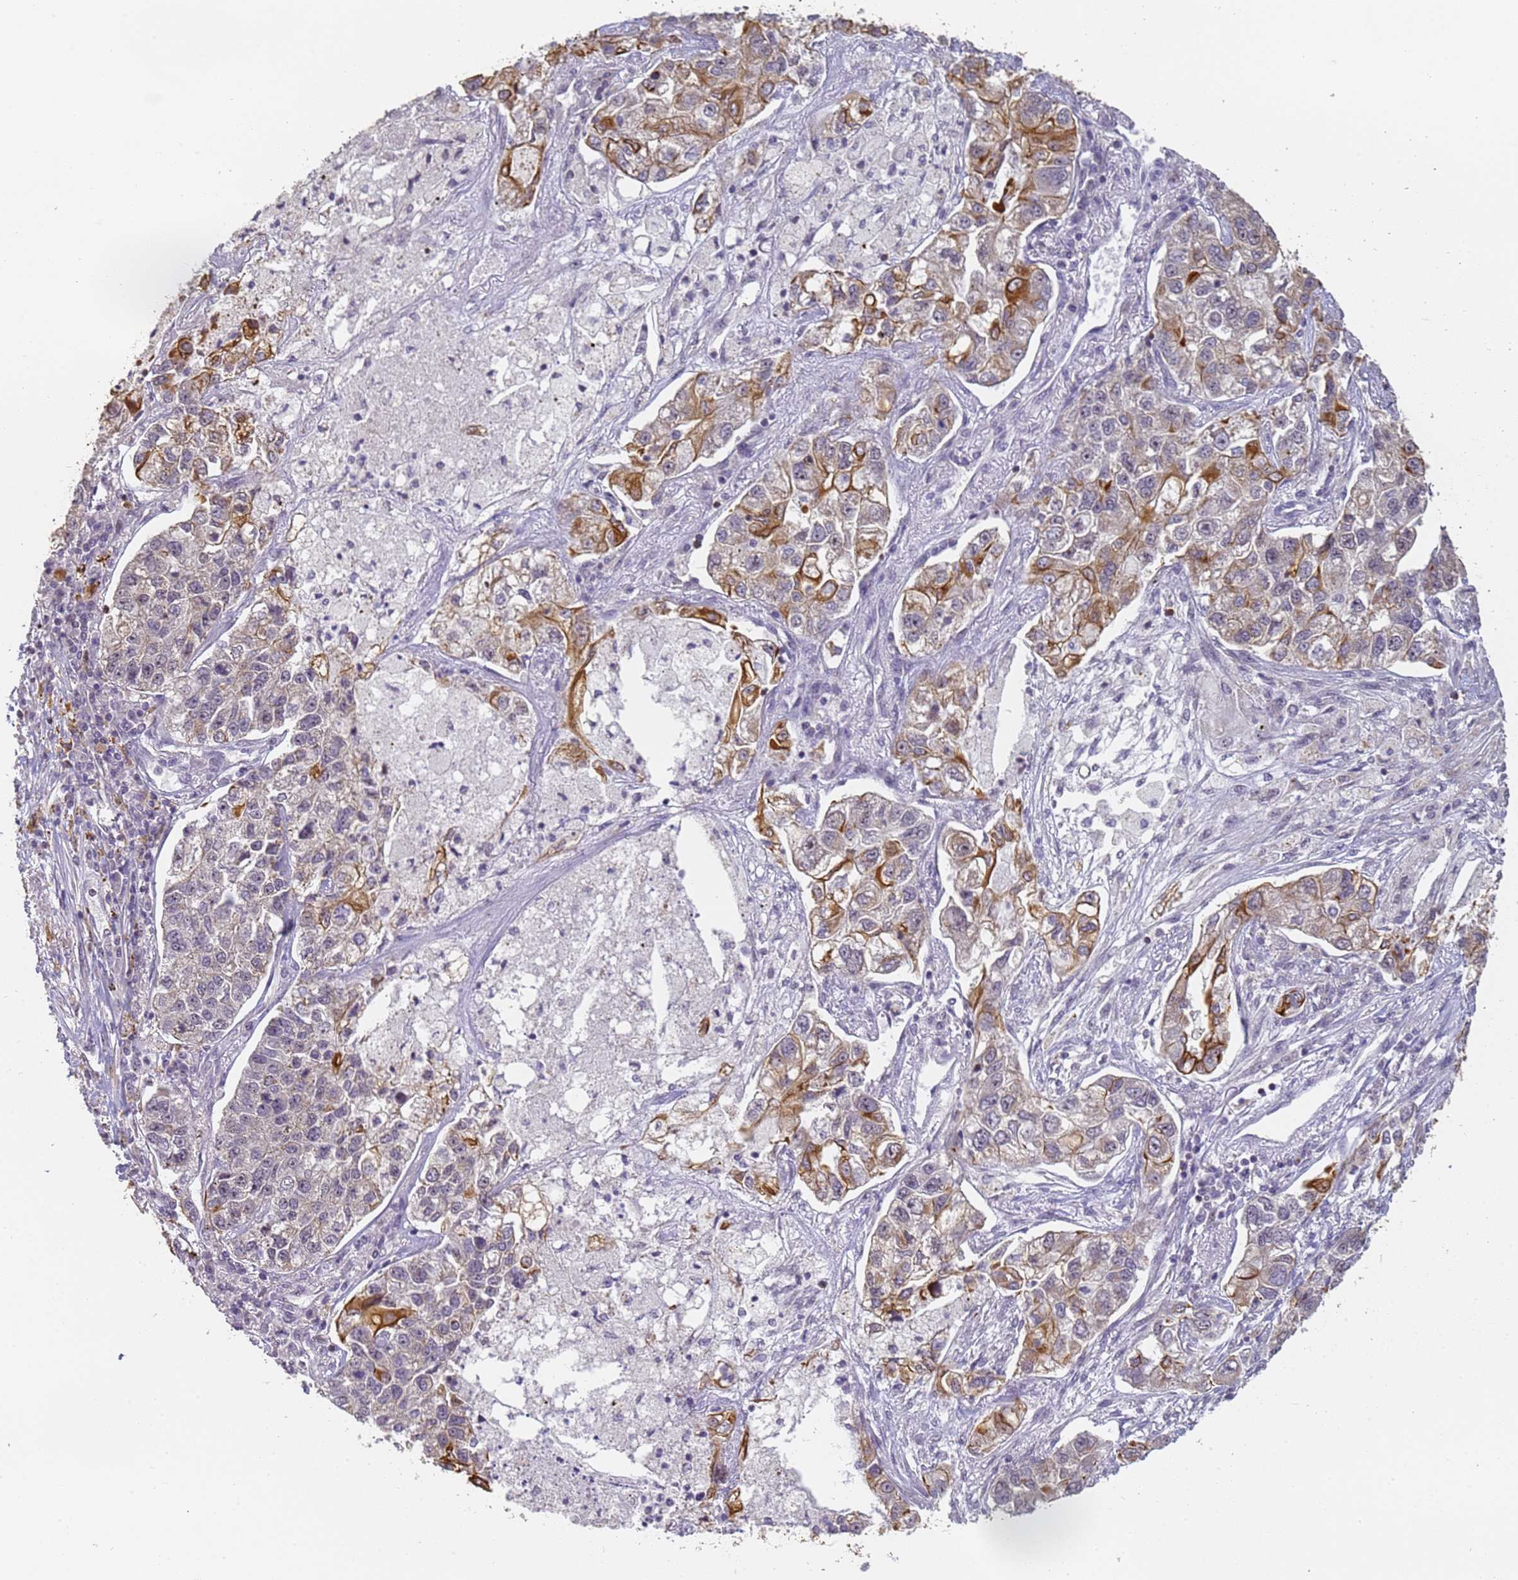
{"staining": {"intensity": "strong", "quantity": "25%-75%", "location": "cytoplasmic/membranous"}, "tissue": "lung cancer", "cell_type": "Tumor cells", "image_type": "cancer", "snomed": [{"axis": "morphology", "description": "Adenocarcinoma, NOS"}, {"axis": "topography", "description": "Lung"}], "caption": "Immunohistochemical staining of lung adenocarcinoma displays high levels of strong cytoplasmic/membranous protein staining in about 25%-75% of tumor cells.", "gene": "VWA3A", "patient": {"sex": "male", "age": 49}}